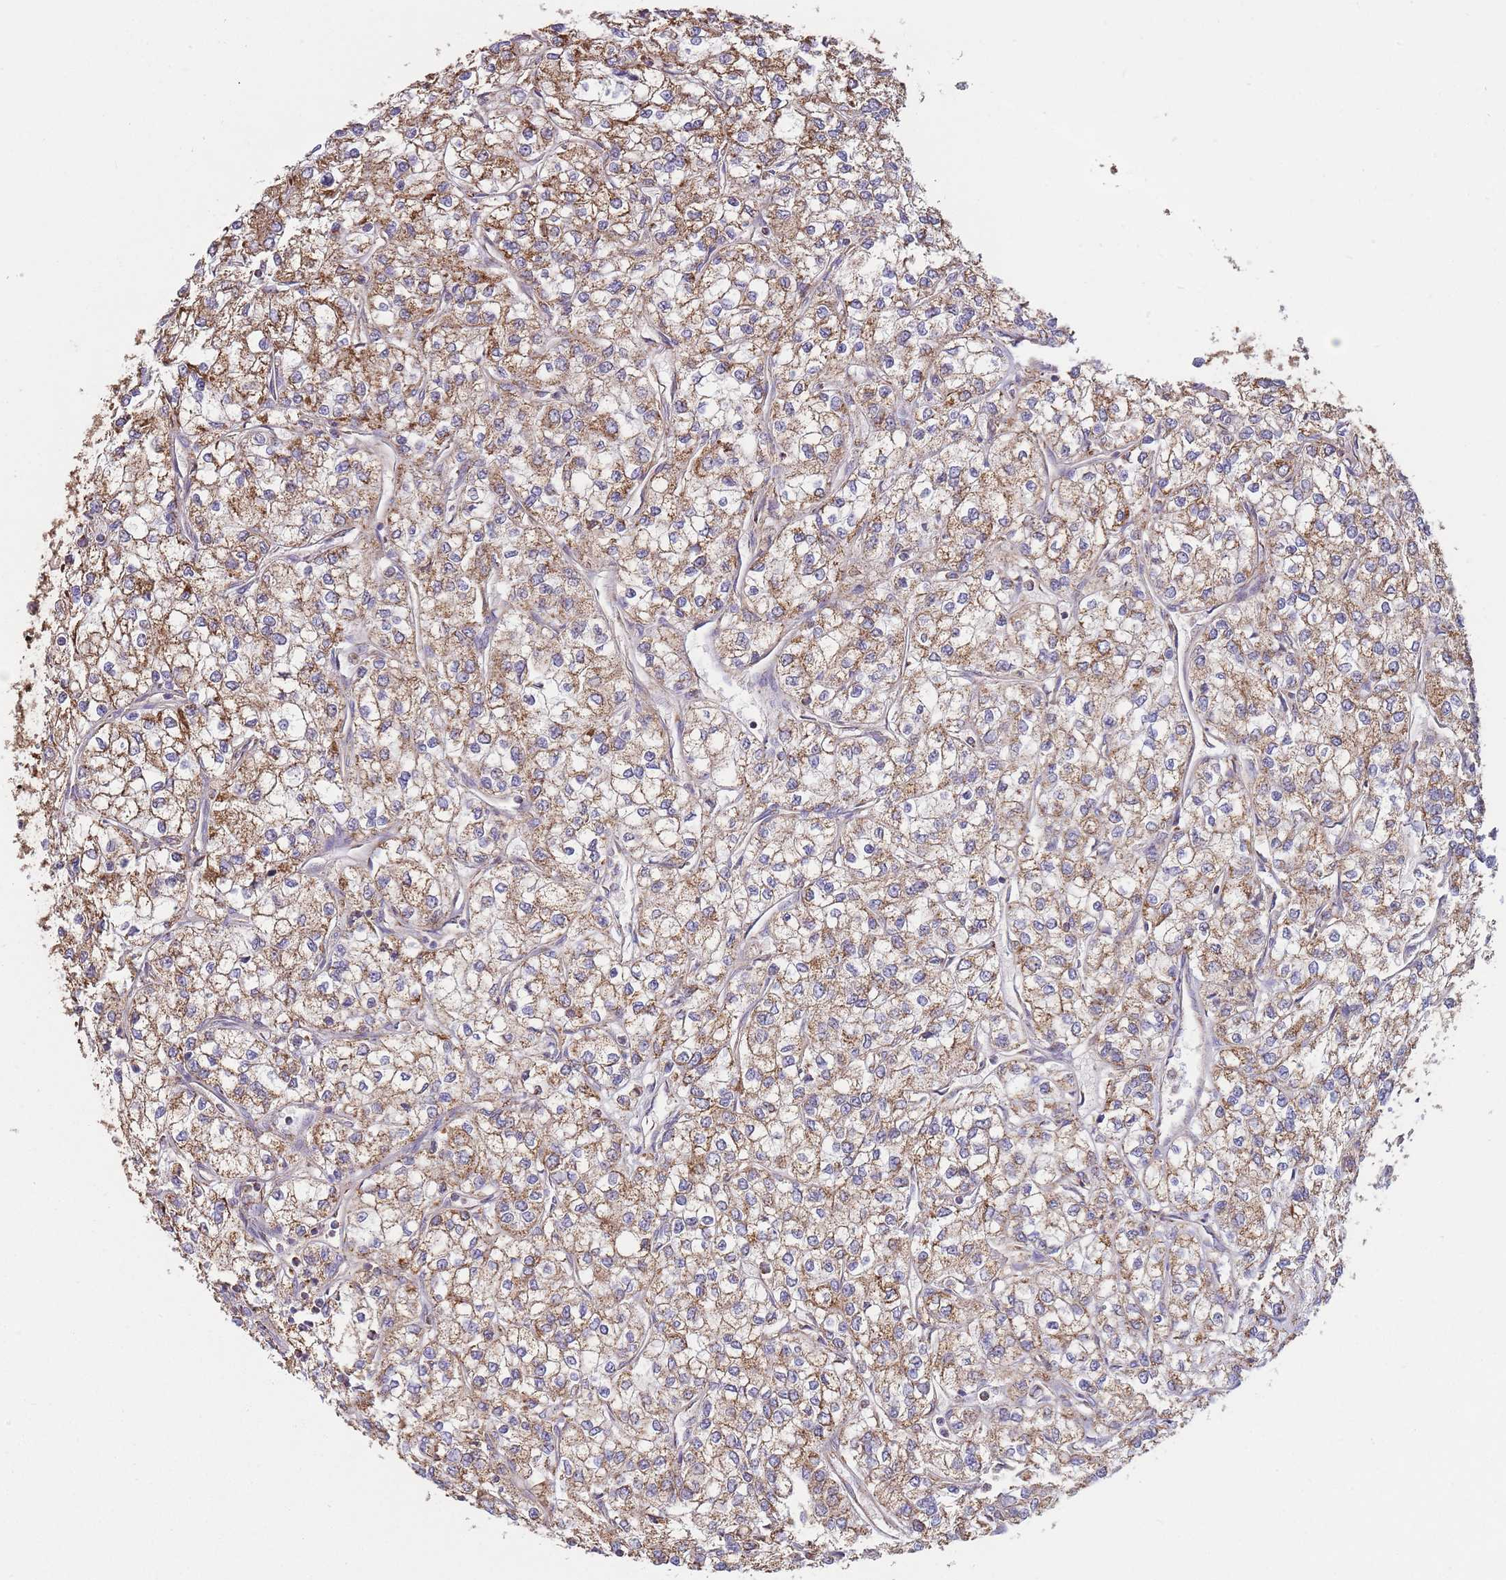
{"staining": {"intensity": "moderate", "quantity": ">75%", "location": "cytoplasmic/membranous"}, "tissue": "renal cancer", "cell_type": "Tumor cells", "image_type": "cancer", "snomed": [{"axis": "morphology", "description": "Adenocarcinoma, NOS"}, {"axis": "topography", "description": "Kidney"}], "caption": "A high-resolution photomicrograph shows IHC staining of renal cancer (adenocarcinoma), which displays moderate cytoplasmic/membranous expression in about >75% of tumor cells. The staining was performed using DAB (3,3'-diaminobenzidine), with brown indicating positive protein expression. Nuclei are stained blue with hematoxylin.", "gene": "KIF16B", "patient": {"sex": "male", "age": 80}}